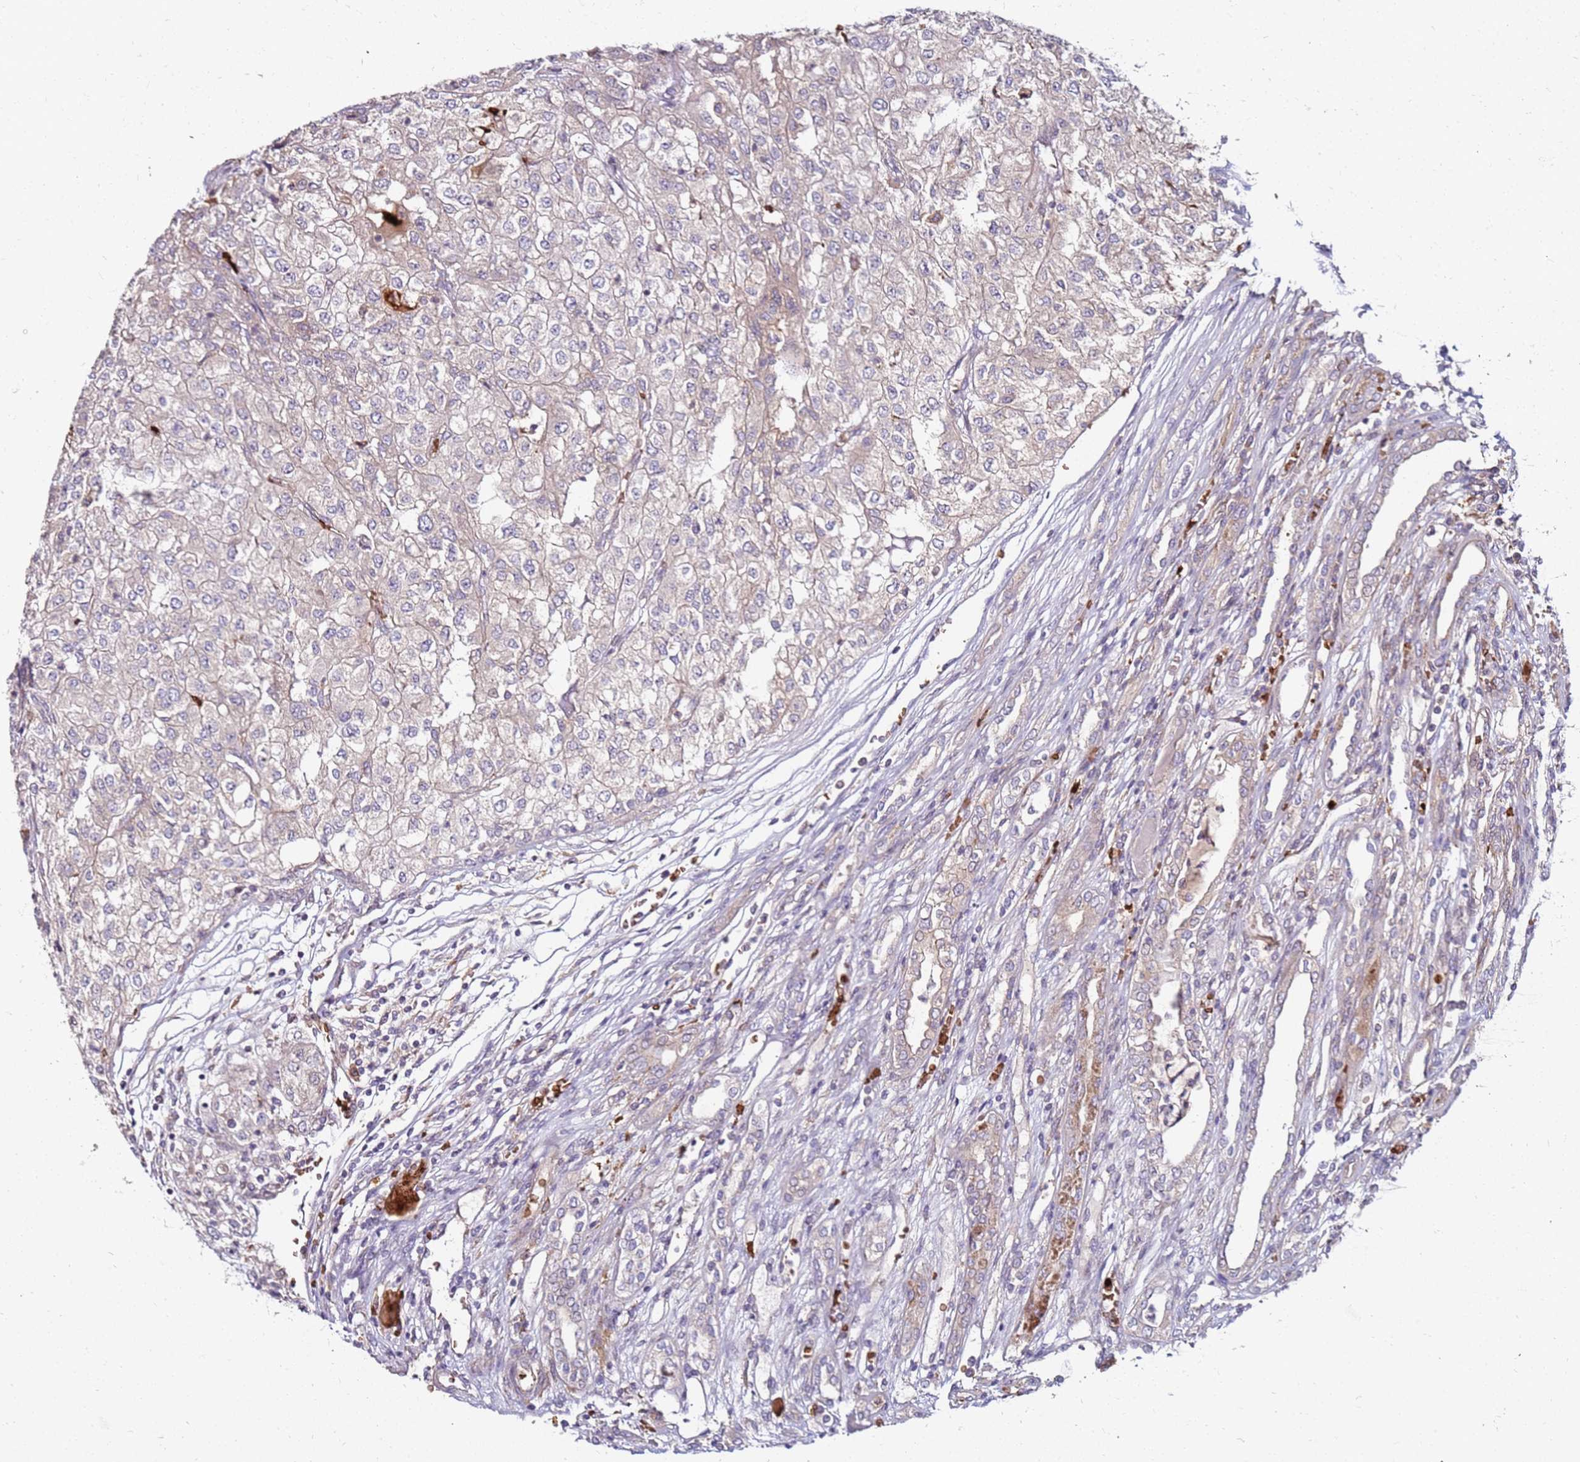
{"staining": {"intensity": "negative", "quantity": "none", "location": "none"}, "tissue": "renal cancer", "cell_type": "Tumor cells", "image_type": "cancer", "snomed": [{"axis": "morphology", "description": "Adenocarcinoma, NOS"}, {"axis": "topography", "description": "Kidney"}], "caption": "Protein analysis of renal cancer (adenocarcinoma) exhibits no significant staining in tumor cells.", "gene": "RNF11", "patient": {"sex": "female", "age": 54}}